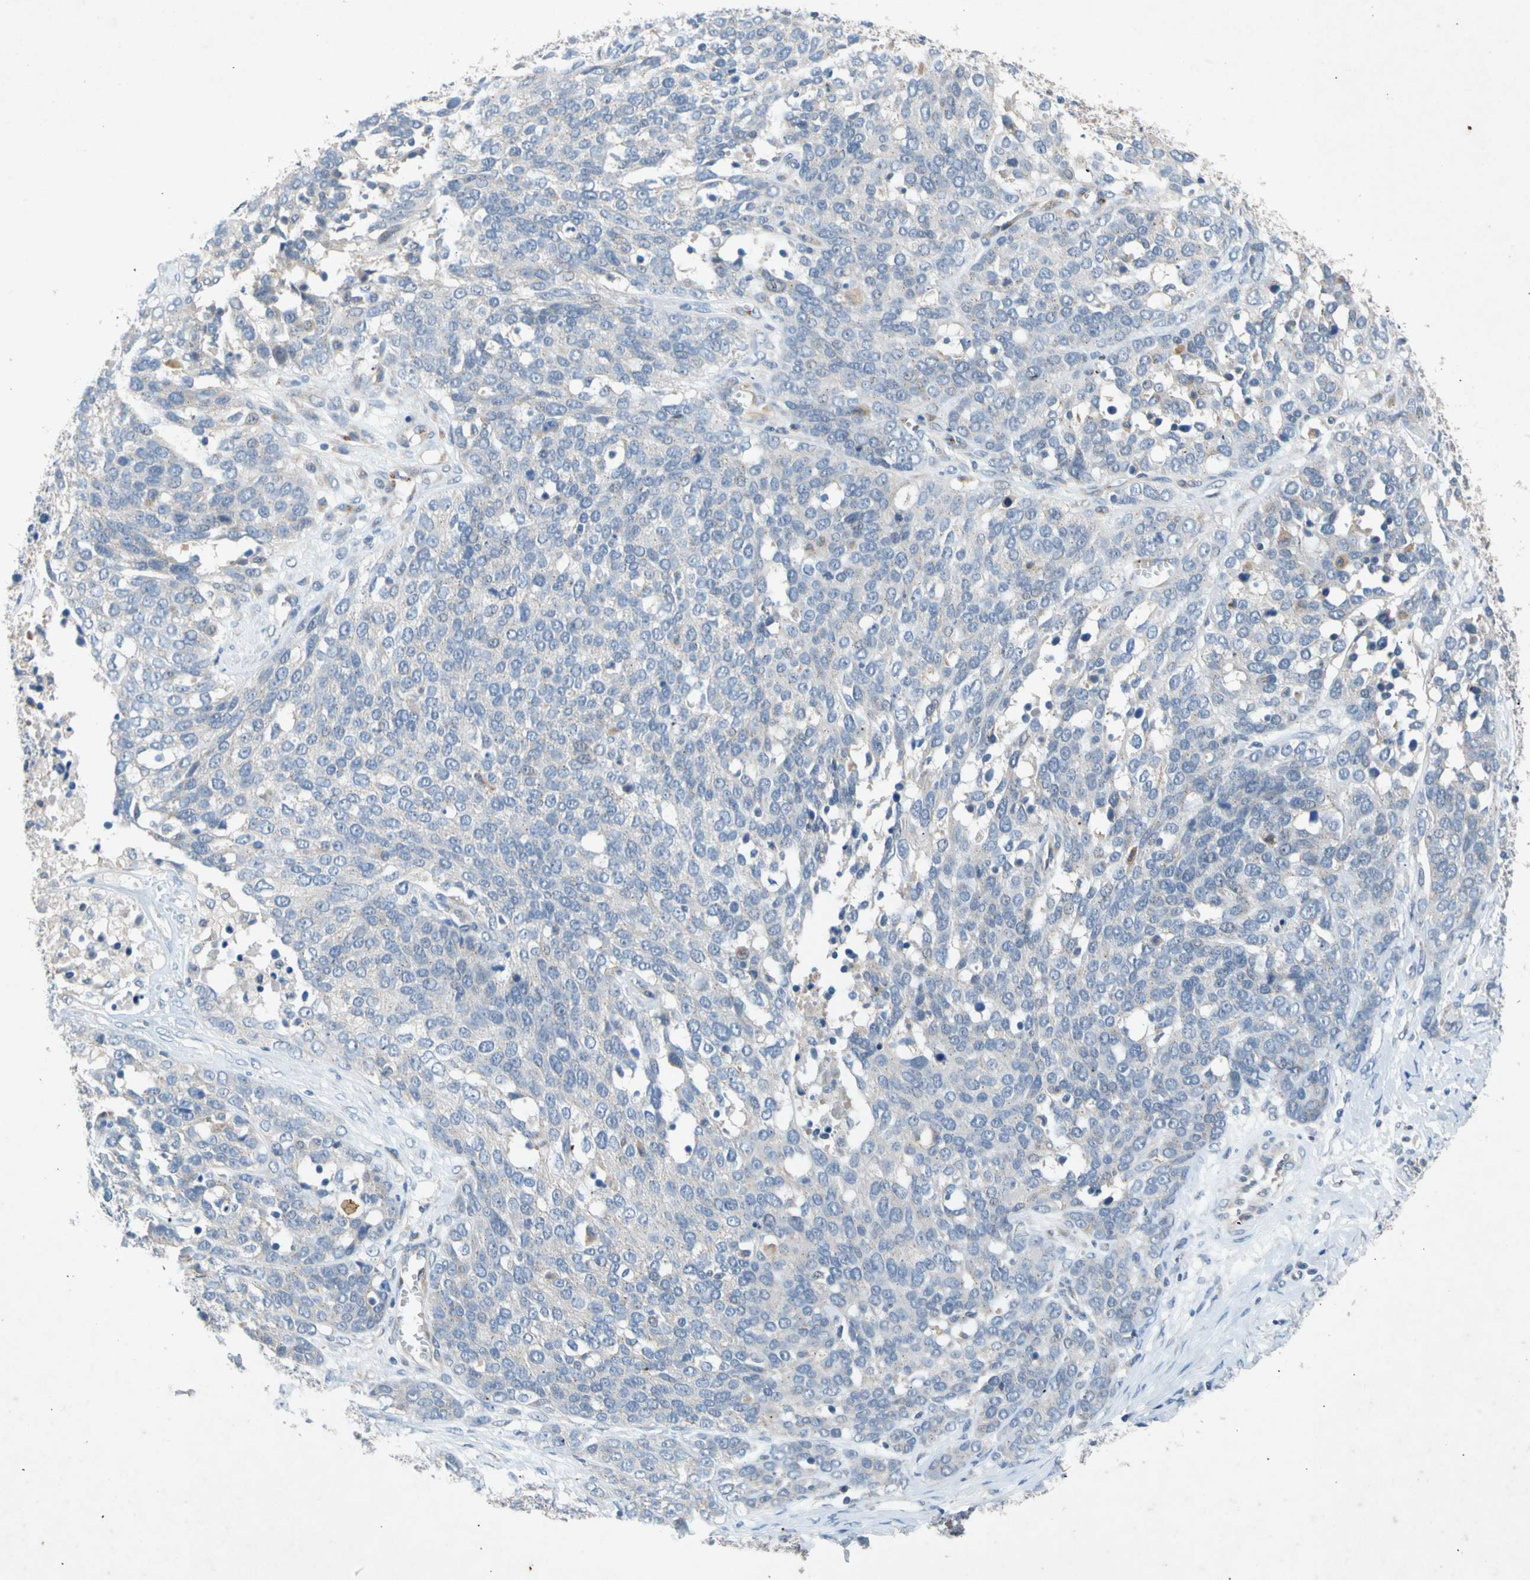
{"staining": {"intensity": "negative", "quantity": "none", "location": "none"}, "tissue": "ovarian cancer", "cell_type": "Tumor cells", "image_type": "cancer", "snomed": [{"axis": "morphology", "description": "Cystadenocarcinoma, serous, NOS"}, {"axis": "topography", "description": "Ovary"}], "caption": "The photomicrograph displays no staining of tumor cells in ovarian serous cystadenocarcinoma.", "gene": "GASK1B", "patient": {"sex": "female", "age": 44}}